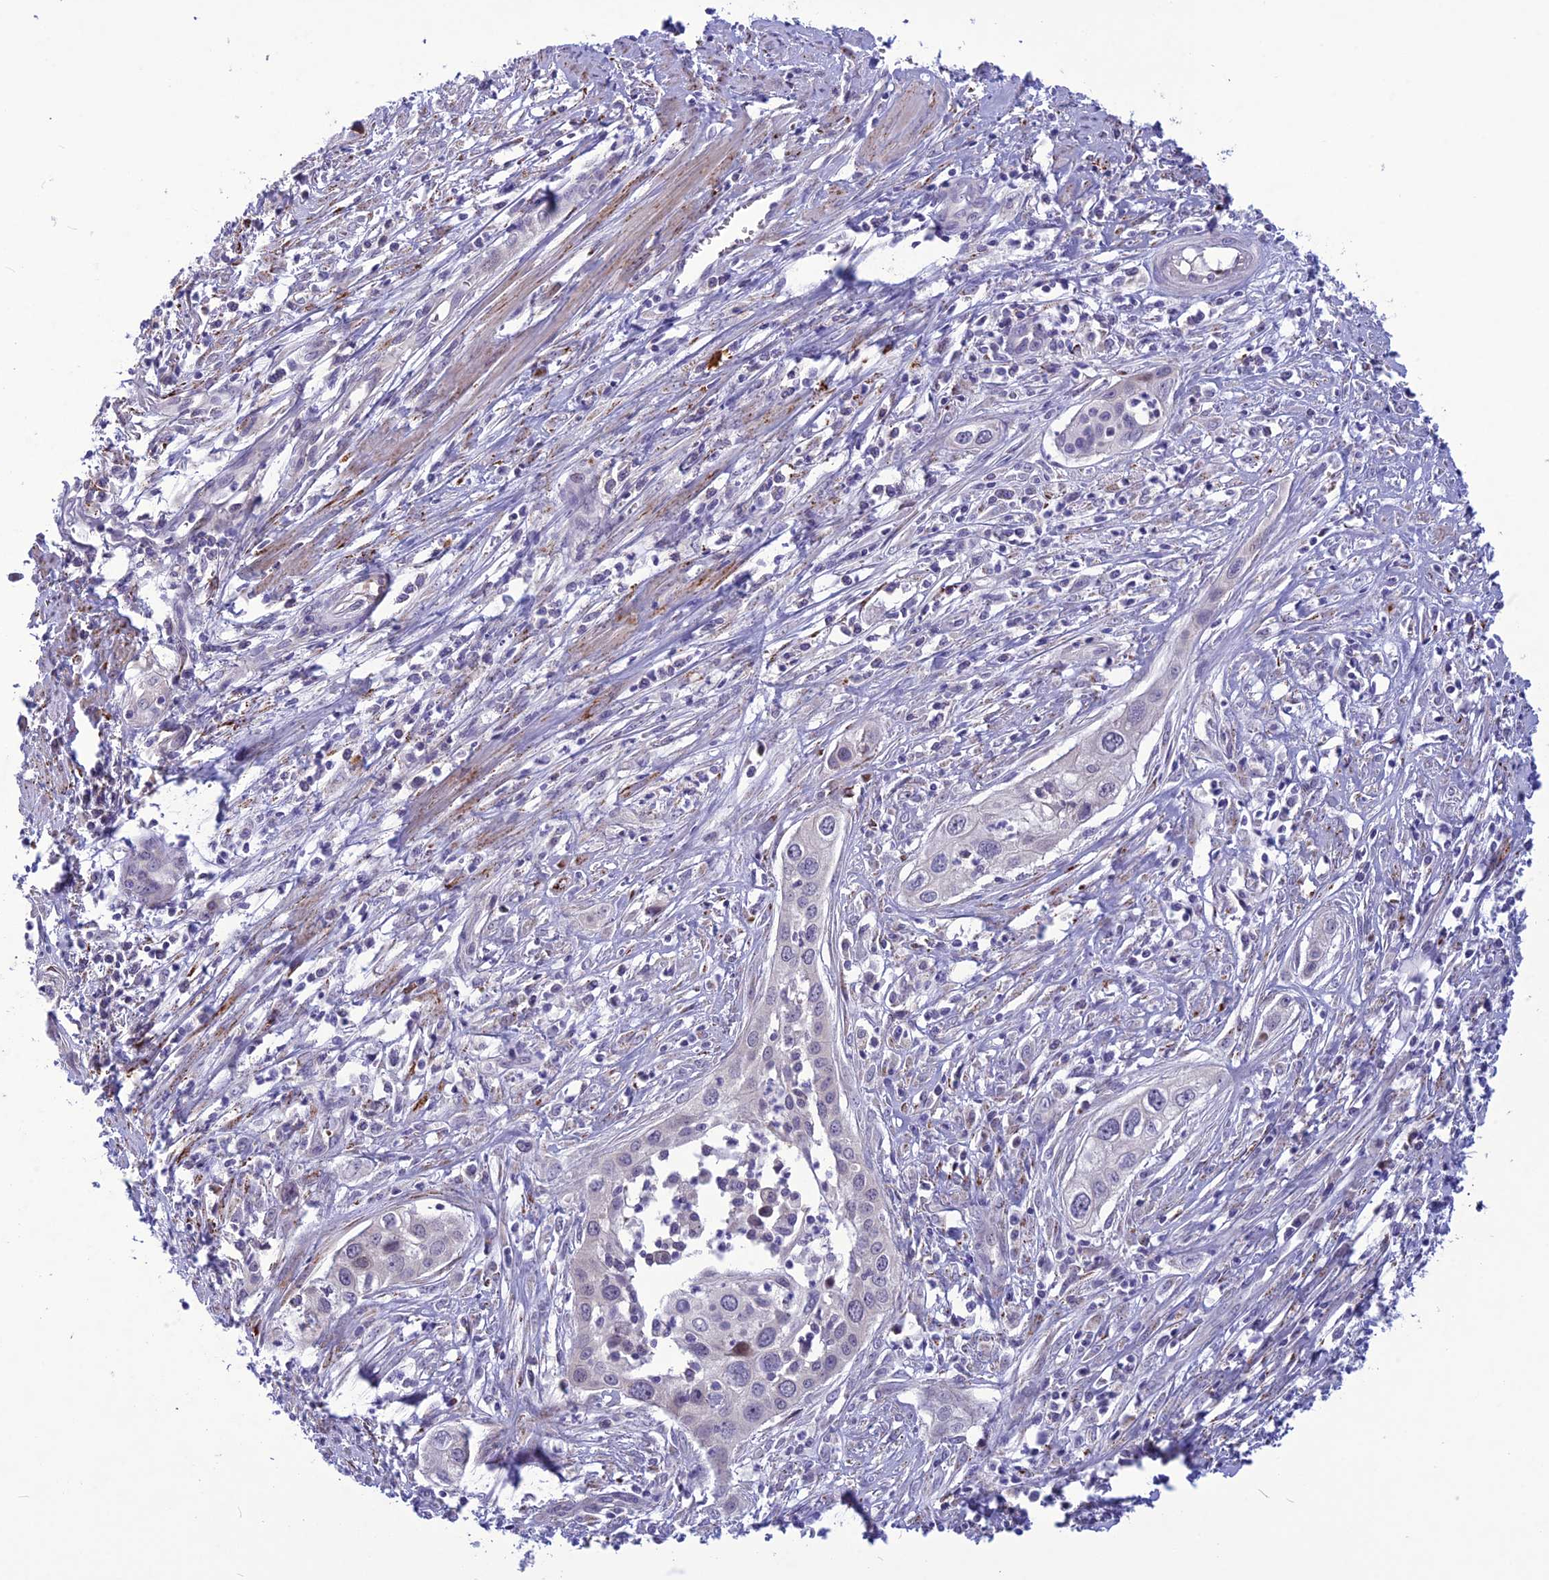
{"staining": {"intensity": "negative", "quantity": "none", "location": "none"}, "tissue": "cervical cancer", "cell_type": "Tumor cells", "image_type": "cancer", "snomed": [{"axis": "morphology", "description": "Squamous cell carcinoma, NOS"}, {"axis": "topography", "description": "Cervix"}], "caption": "This is a photomicrograph of immunohistochemistry (IHC) staining of cervical cancer, which shows no positivity in tumor cells. (Brightfield microscopy of DAB (3,3'-diaminobenzidine) immunohistochemistry at high magnification).", "gene": "PSMF1", "patient": {"sex": "female", "age": 34}}